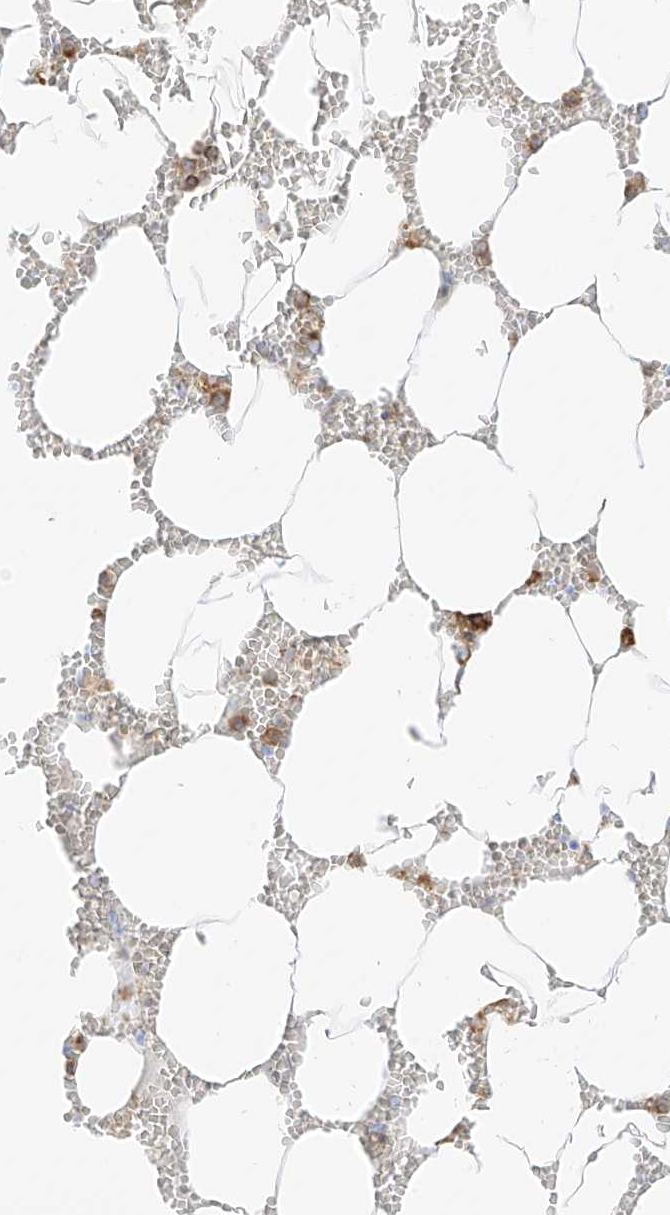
{"staining": {"intensity": "moderate", "quantity": "<25%", "location": "cytoplasmic/membranous"}, "tissue": "bone marrow", "cell_type": "Hematopoietic cells", "image_type": "normal", "snomed": [{"axis": "morphology", "description": "Normal tissue, NOS"}, {"axis": "topography", "description": "Bone marrow"}], "caption": "A brown stain highlights moderate cytoplasmic/membranous positivity of a protein in hematopoietic cells of normal bone marrow. The protein is stained brown, and the nuclei are stained in blue (DAB IHC with brightfield microscopy, high magnification).", "gene": "LRRC59", "patient": {"sex": "male", "age": 70}}